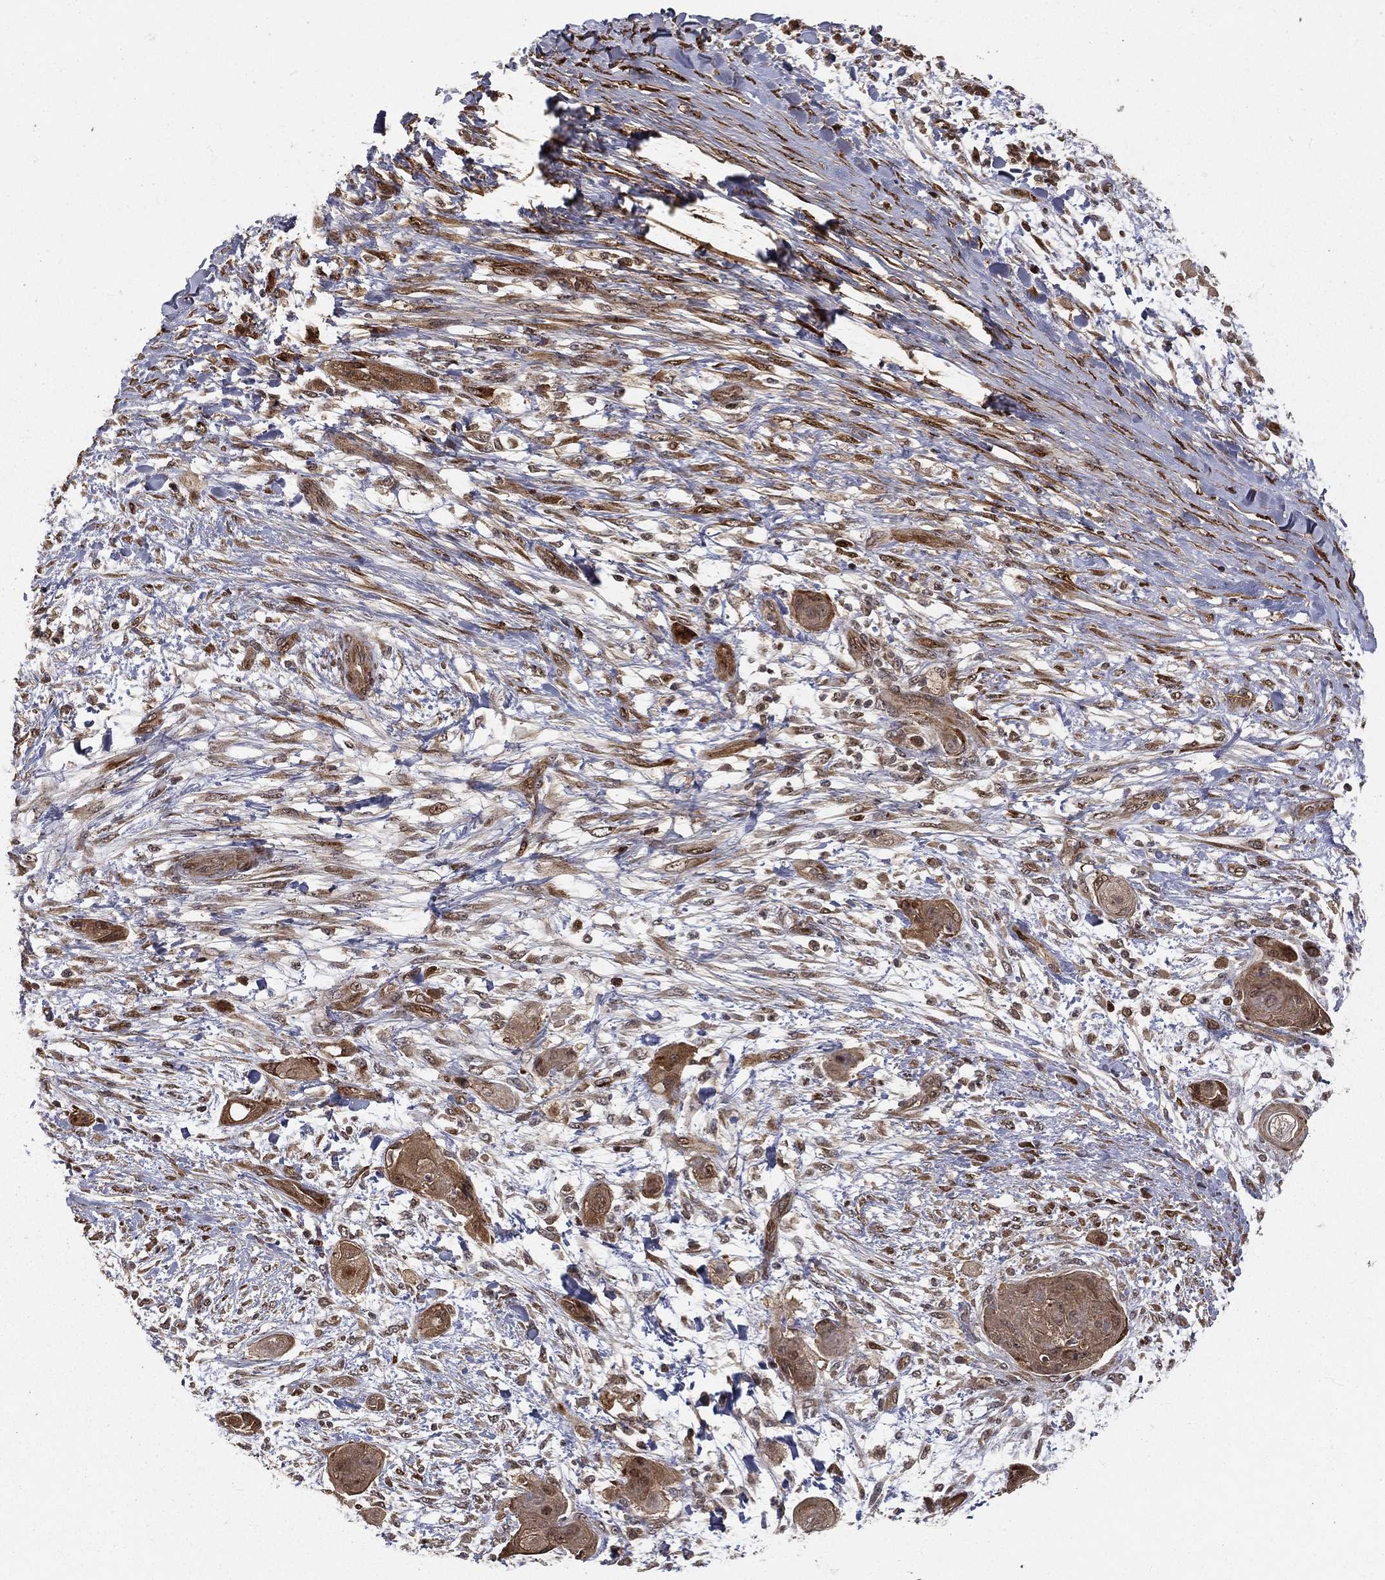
{"staining": {"intensity": "moderate", "quantity": "25%-75%", "location": "cytoplasmic/membranous"}, "tissue": "skin cancer", "cell_type": "Tumor cells", "image_type": "cancer", "snomed": [{"axis": "morphology", "description": "Squamous cell carcinoma, NOS"}, {"axis": "topography", "description": "Skin"}], "caption": "Moderate cytoplasmic/membranous protein positivity is appreciated in approximately 25%-75% of tumor cells in skin cancer.", "gene": "MAPK1", "patient": {"sex": "male", "age": 62}}